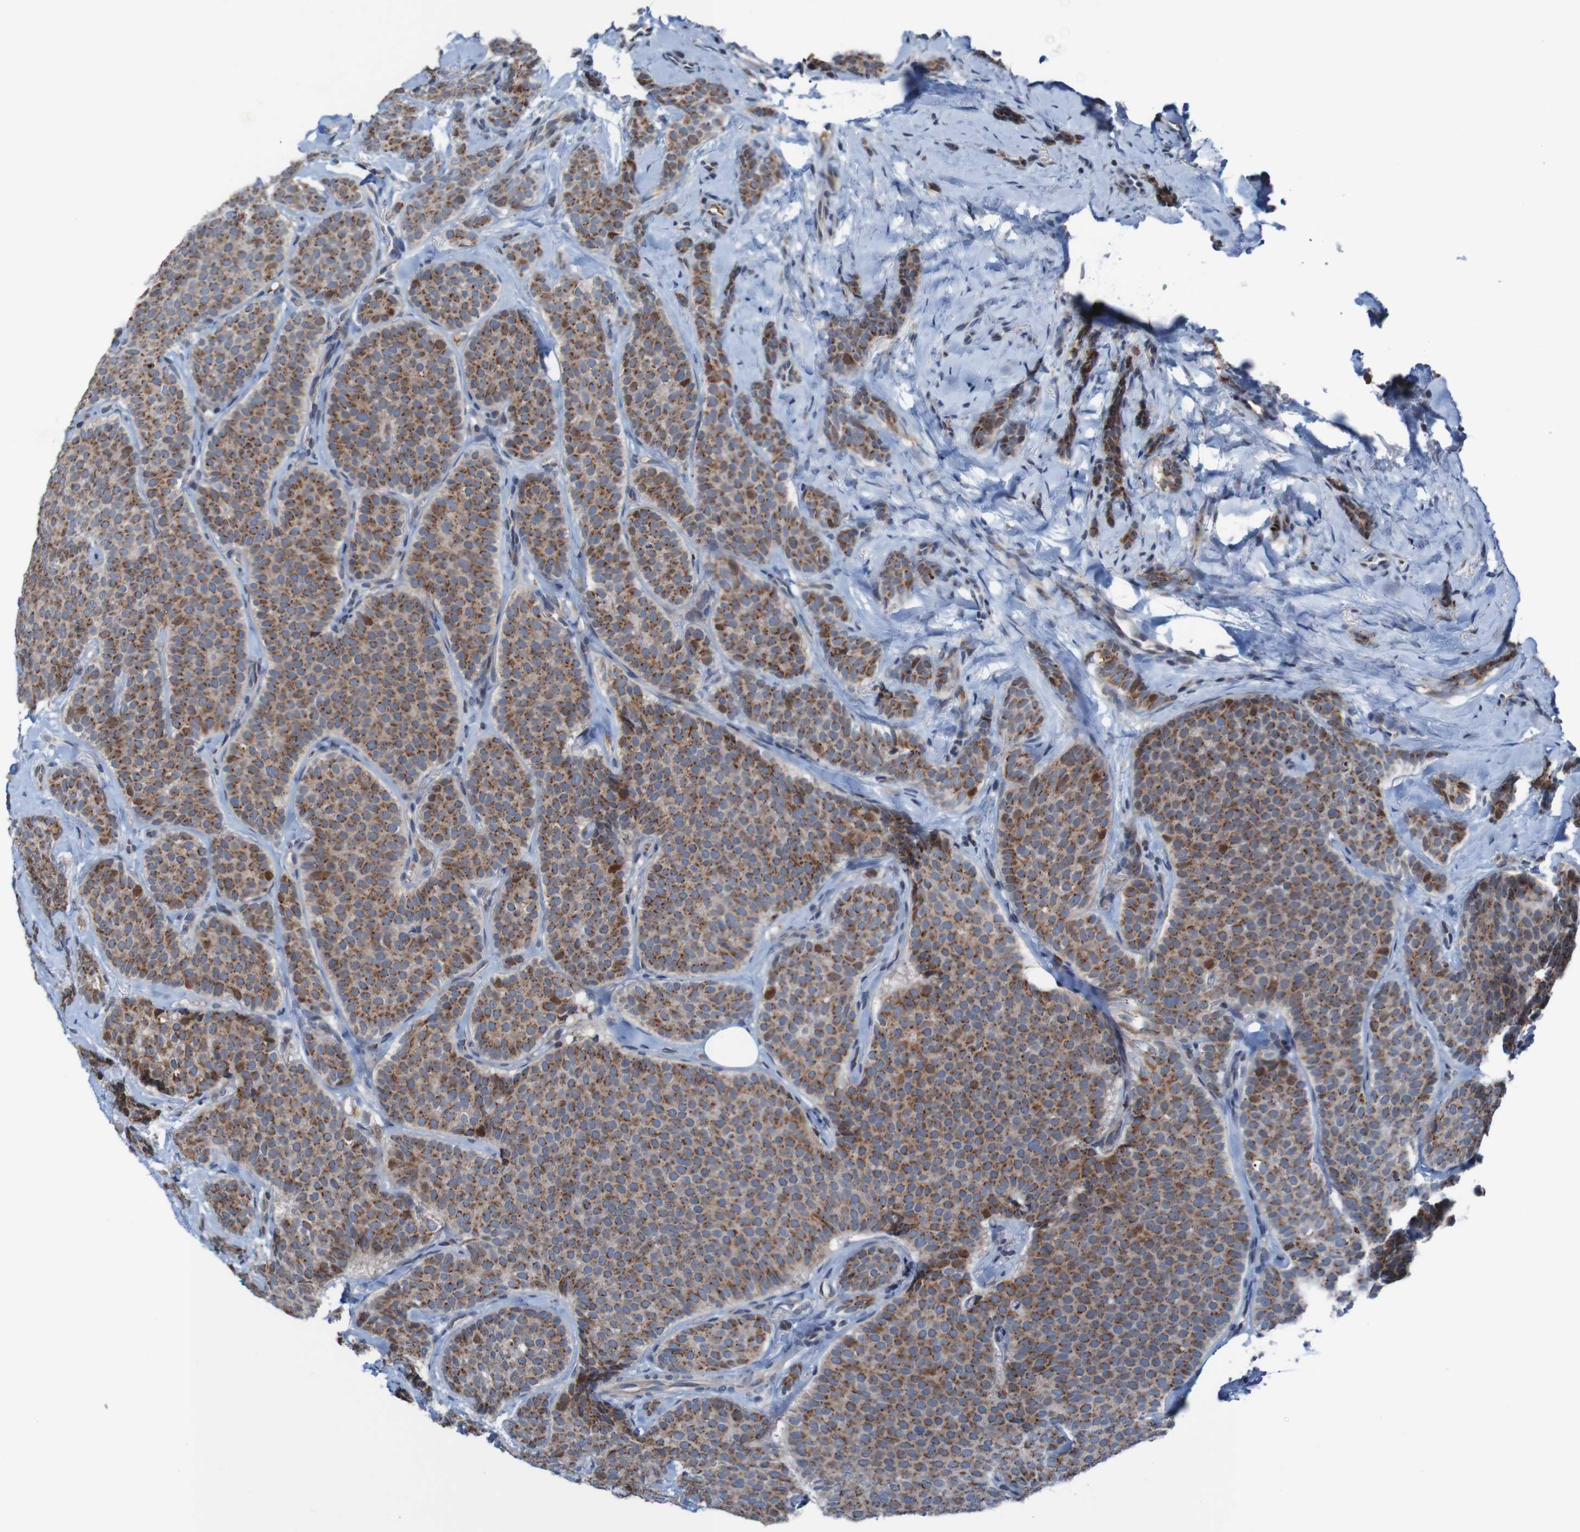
{"staining": {"intensity": "moderate", "quantity": ">75%", "location": "cytoplasmic/membranous"}, "tissue": "breast cancer", "cell_type": "Tumor cells", "image_type": "cancer", "snomed": [{"axis": "morphology", "description": "Lobular carcinoma"}, {"axis": "topography", "description": "Skin"}, {"axis": "topography", "description": "Breast"}], "caption": "About >75% of tumor cells in breast cancer show moderate cytoplasmic/membranous protein positivity as visualized by brown immunohistochemical staining.", "gene": "UNG", "patient": {"sex": "female", "age": 46}}